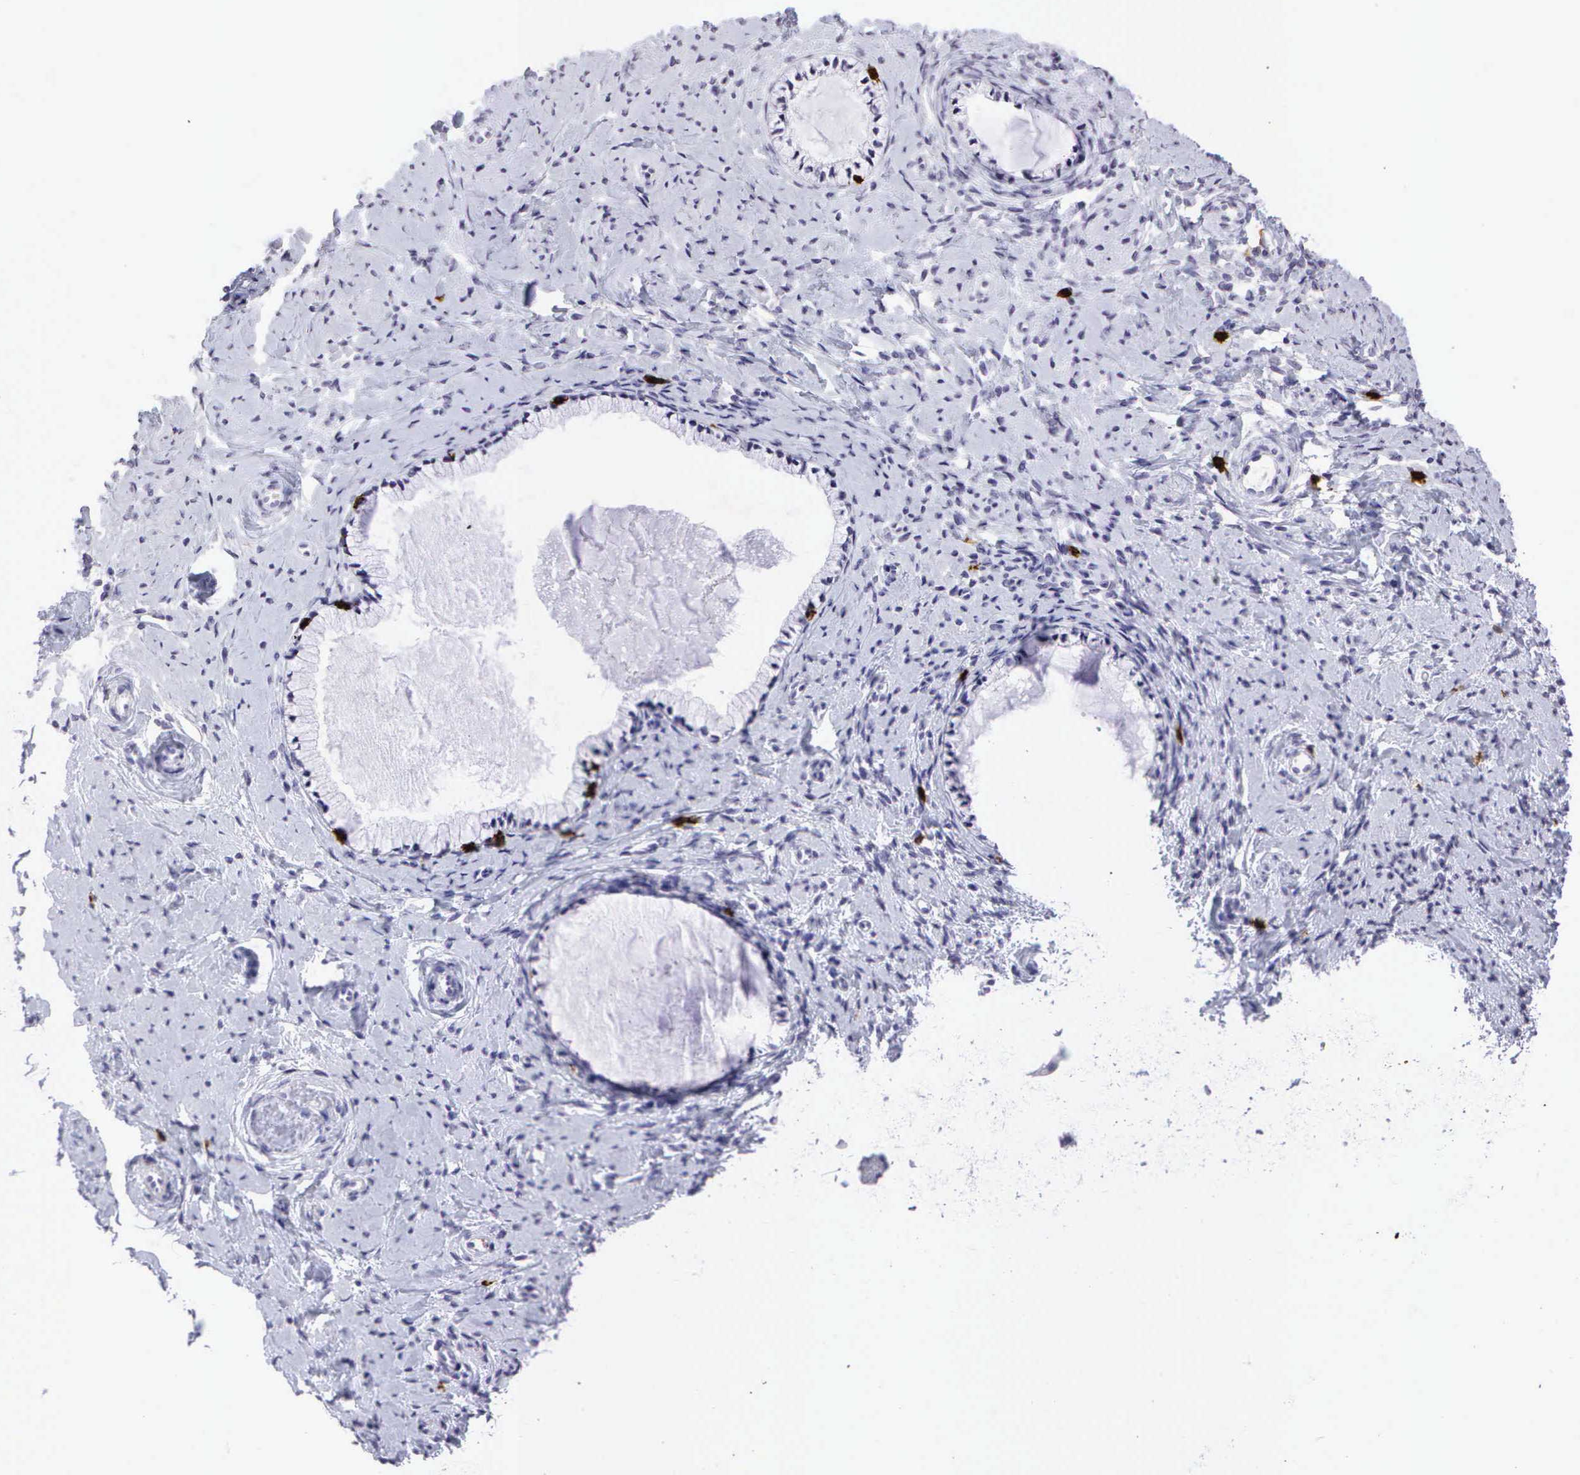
{"staining": {"intensity": "negative", "quantity": "none", "location": "none"}, "tissue": "cervix", "cell_type": "Glandular cells", "image_type": "normal", "snomed": [{"axis": "morphology", "description": "Normal tissue, NOS"}, {"axis": "topography", "description": "Cervix"}], "caption": "Immunohistochemistry (IHC) of benign cervix displays no positivity in glandular cells. The staining was performed using DAB to visualize the protein expression in brown, while the nuclei were stained in blue with hematoxylin (Magnification: 20x).", "gene": "CD8A", "patient": {"sex": "female", "age": 70}}